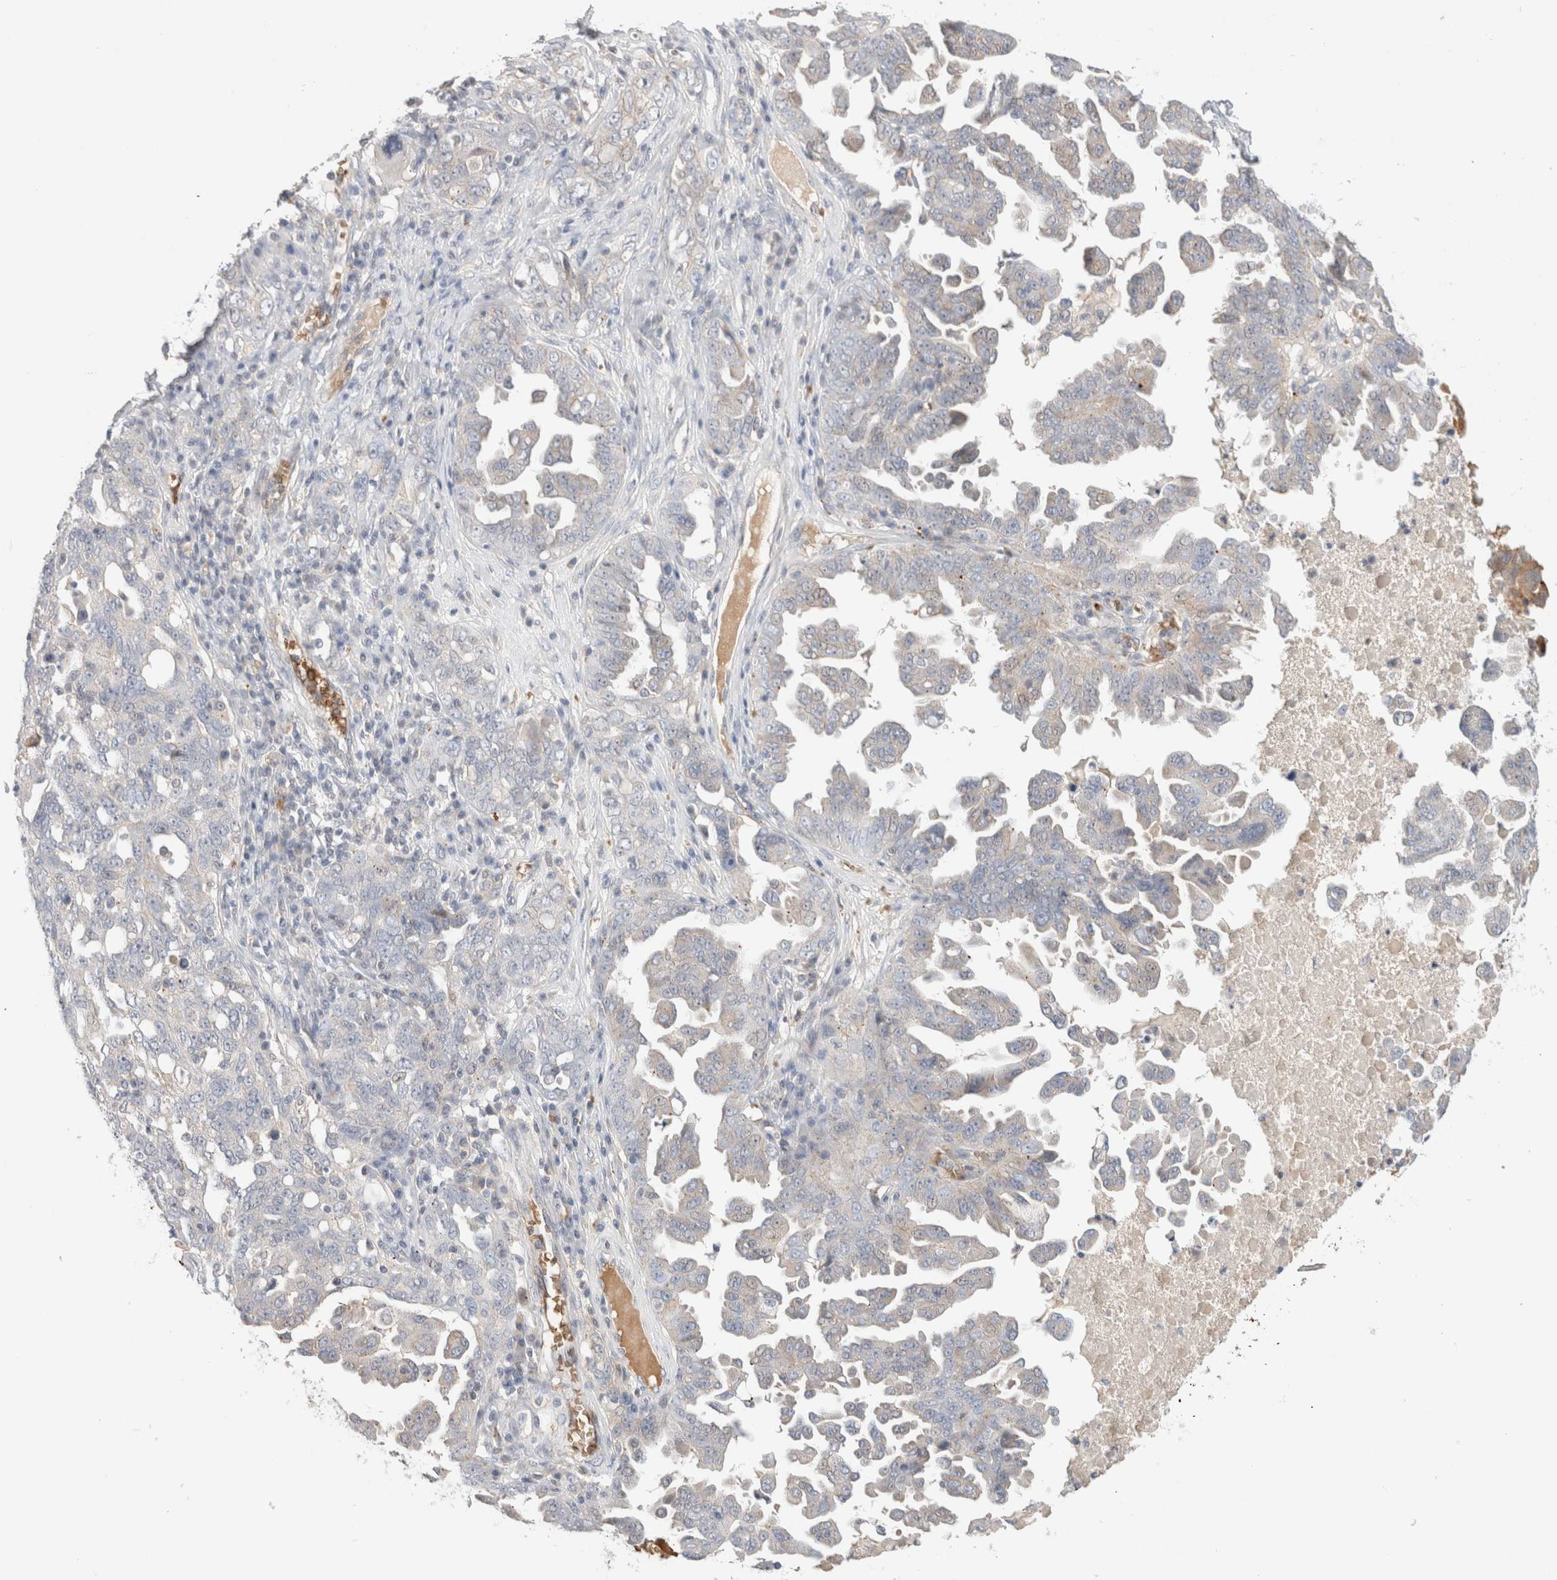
{"staining": {"intensity": "negative", "quantity": "none", "location": "none"}, "tissue": "ovarian cancer", "cell_type": "Tumor cells", "image_type": "cancer", "snomed": [{"axis": "morphology", "description": "Carcinoma, endometroid"}, {"axis": "topography", "description": "Ovary"}], "caption": "Immunohistochemical staining of endometroid carcinoma (ovarian) displays no significant expression in tumor cells.", "gene": "MST1", "patient": {"sex": "female", "age": 62}}